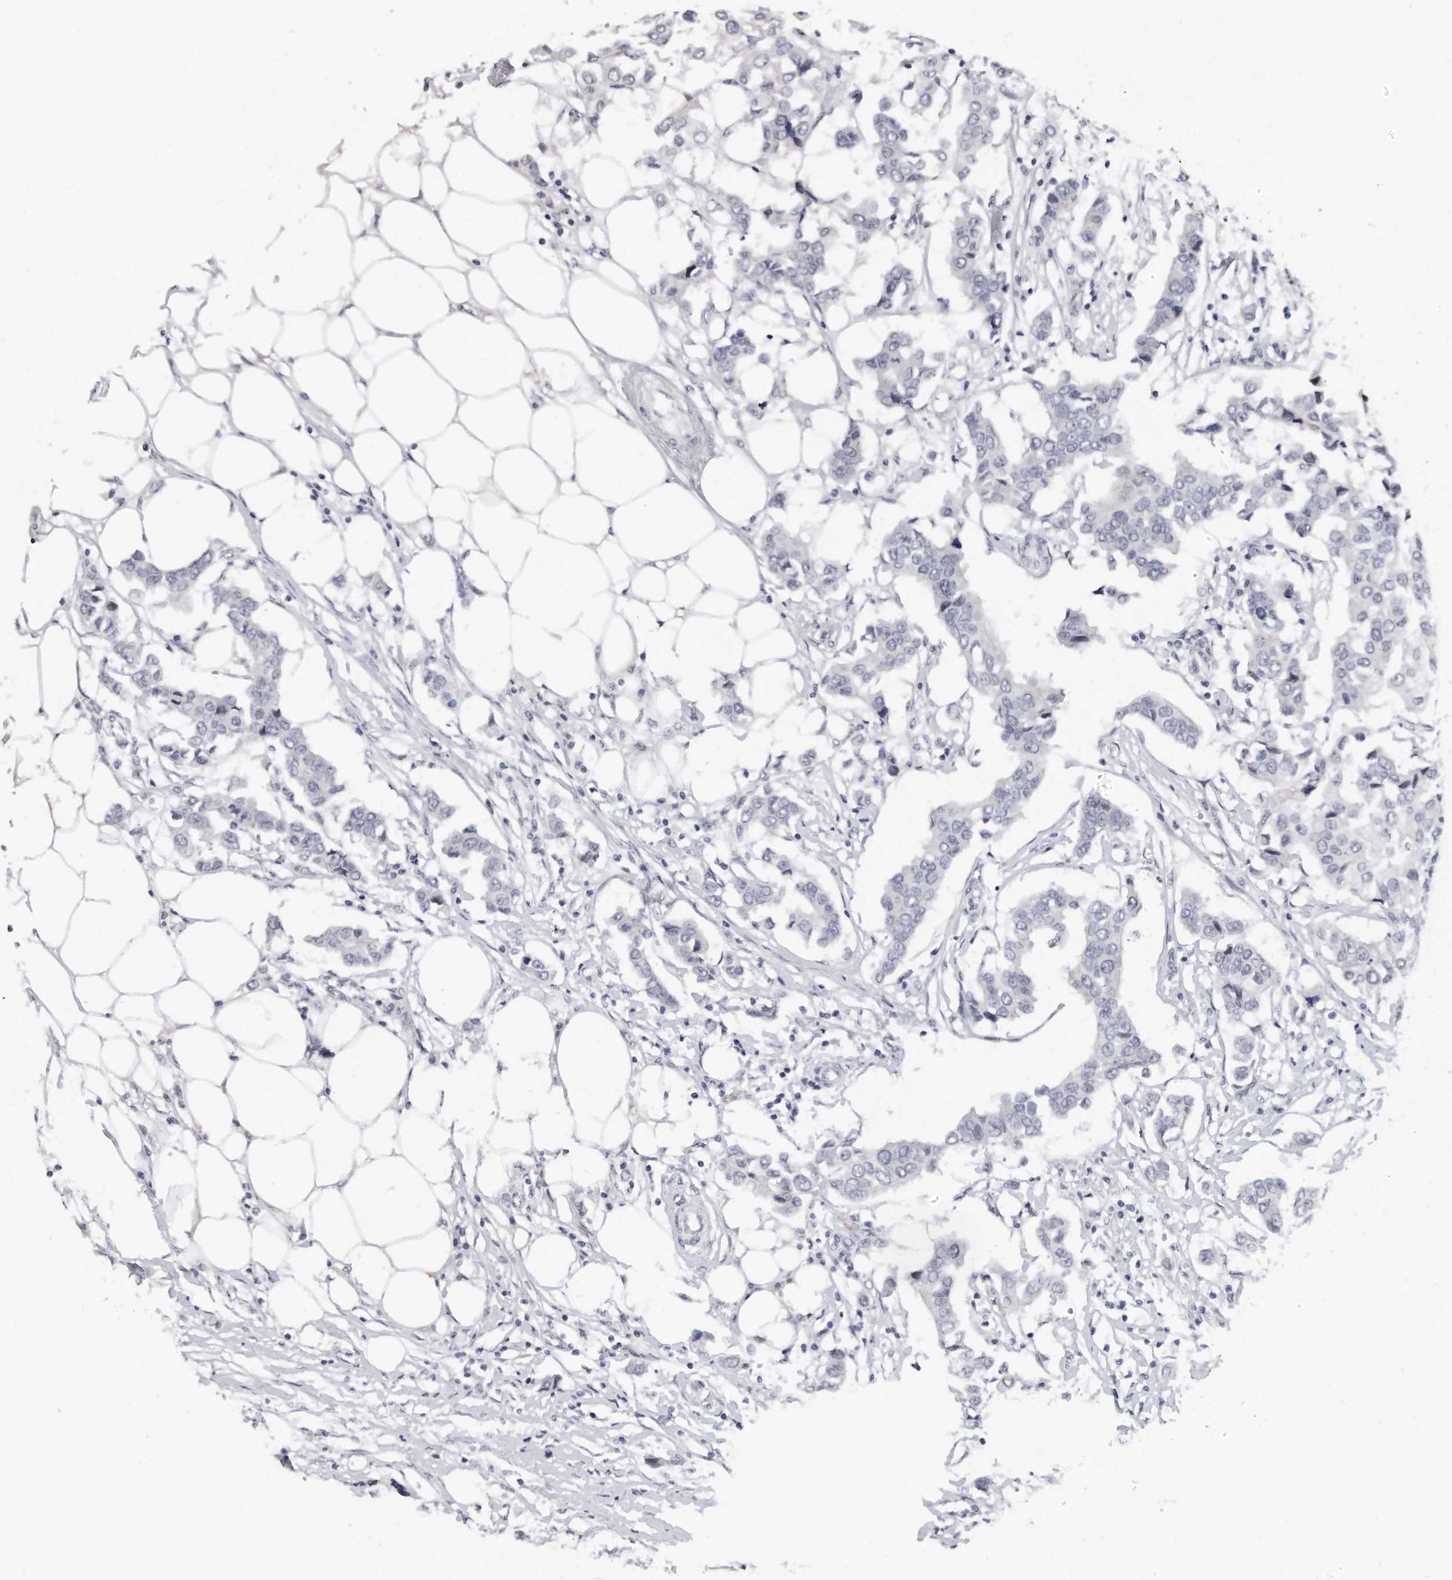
{"staining": {"intensity": "negative", "quantity": "none", "location": "none"}, "tissue": "breast cancer", "cell_type": "Tumor cells", "image_type": "cancer", "snomed": [{"axis": "morphology", "description": "Duct carcinoma"}, {"axis": "topography", "description": "Breast"}], "caption": "Immunohistochemistry photomicrograph of human breast cancer stained for a protein (brown), which demonstrates no positivity in tumor cells. The staining was performed using DAB to visualize the protein expression in brown, while the nuclei were stained in blue with hematoxylin (Magnification: 20x).", "gene": "TFCP2L1", "patient": {"sex": "female", "age": 80}}